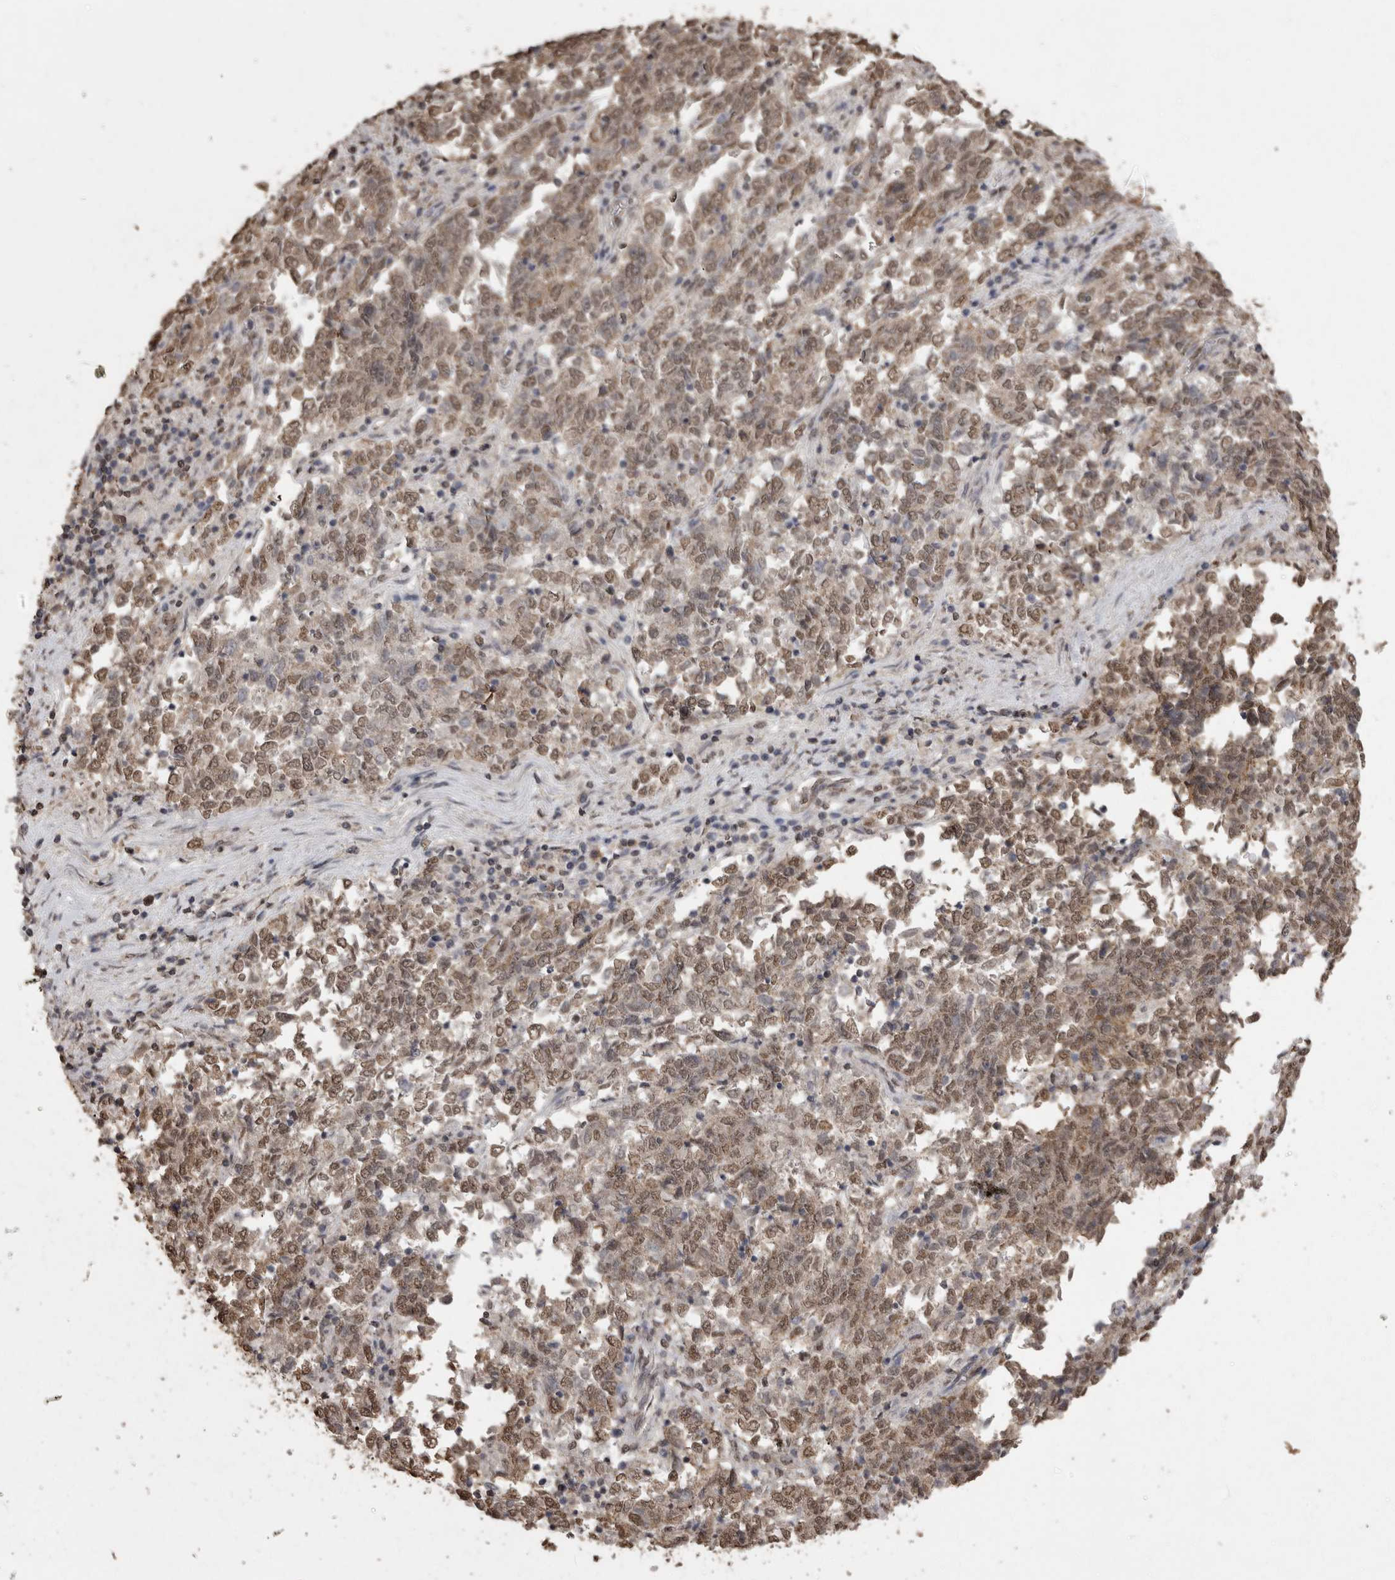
{"staining": {"intensity": "weak", "quantity": ">75%", "location": "nuclear"}, "tissue": "endometrial cancer", "cell_type": "Tumor cells", "image_type": "cancer", "snomed": [{"axis": "morphology", "description": "Adenocarcinoma, NOS"}, {"axis": "topography", "description": "Endometrium"}], "caption": "There is low levels of weak nuclear staining in tumor cells of endometrial adenocarcinoma, as demonstrated by immunohistochemical staining (brown color).", "gene": "SMAD7", "patient": {"sex": "female", "age": 80}}